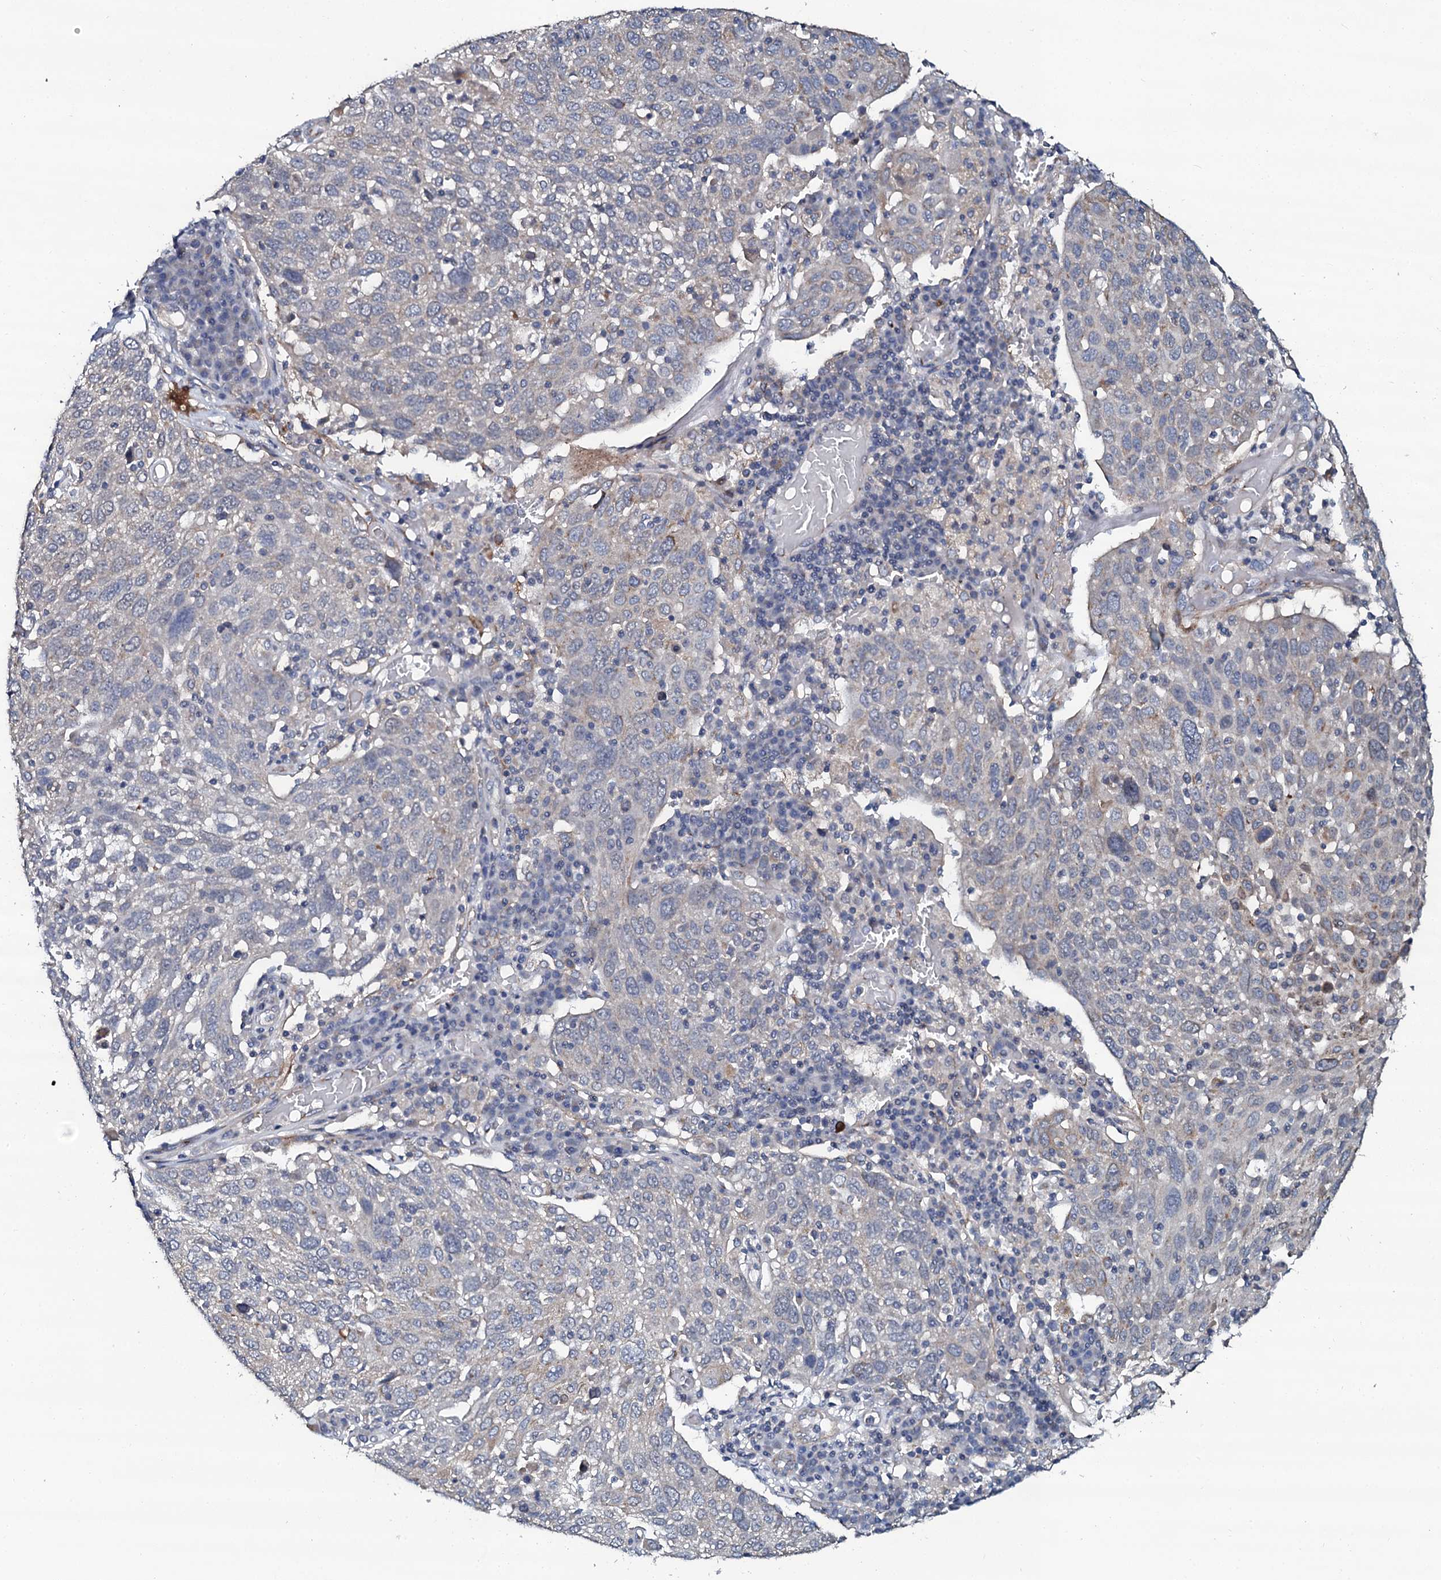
{"staining": {"intensity": "negative", "quantity": "none", "location": "none"}, "tissue": "lung cancer", "cell_type": "Tumor cells", "image_type": "cancer", "snomed": [{"axis": "morphology", "description": "Squamous cell carcinoma, NOS"}, {"axis": "topography", "description": "Lung"}], "caption": "A micrograph of human lung cancer (squamous cell carcinoma) is negative for staining in tumor cells.", "gene": "GLCE", "patient": {"sex": "male", "age": 65}}